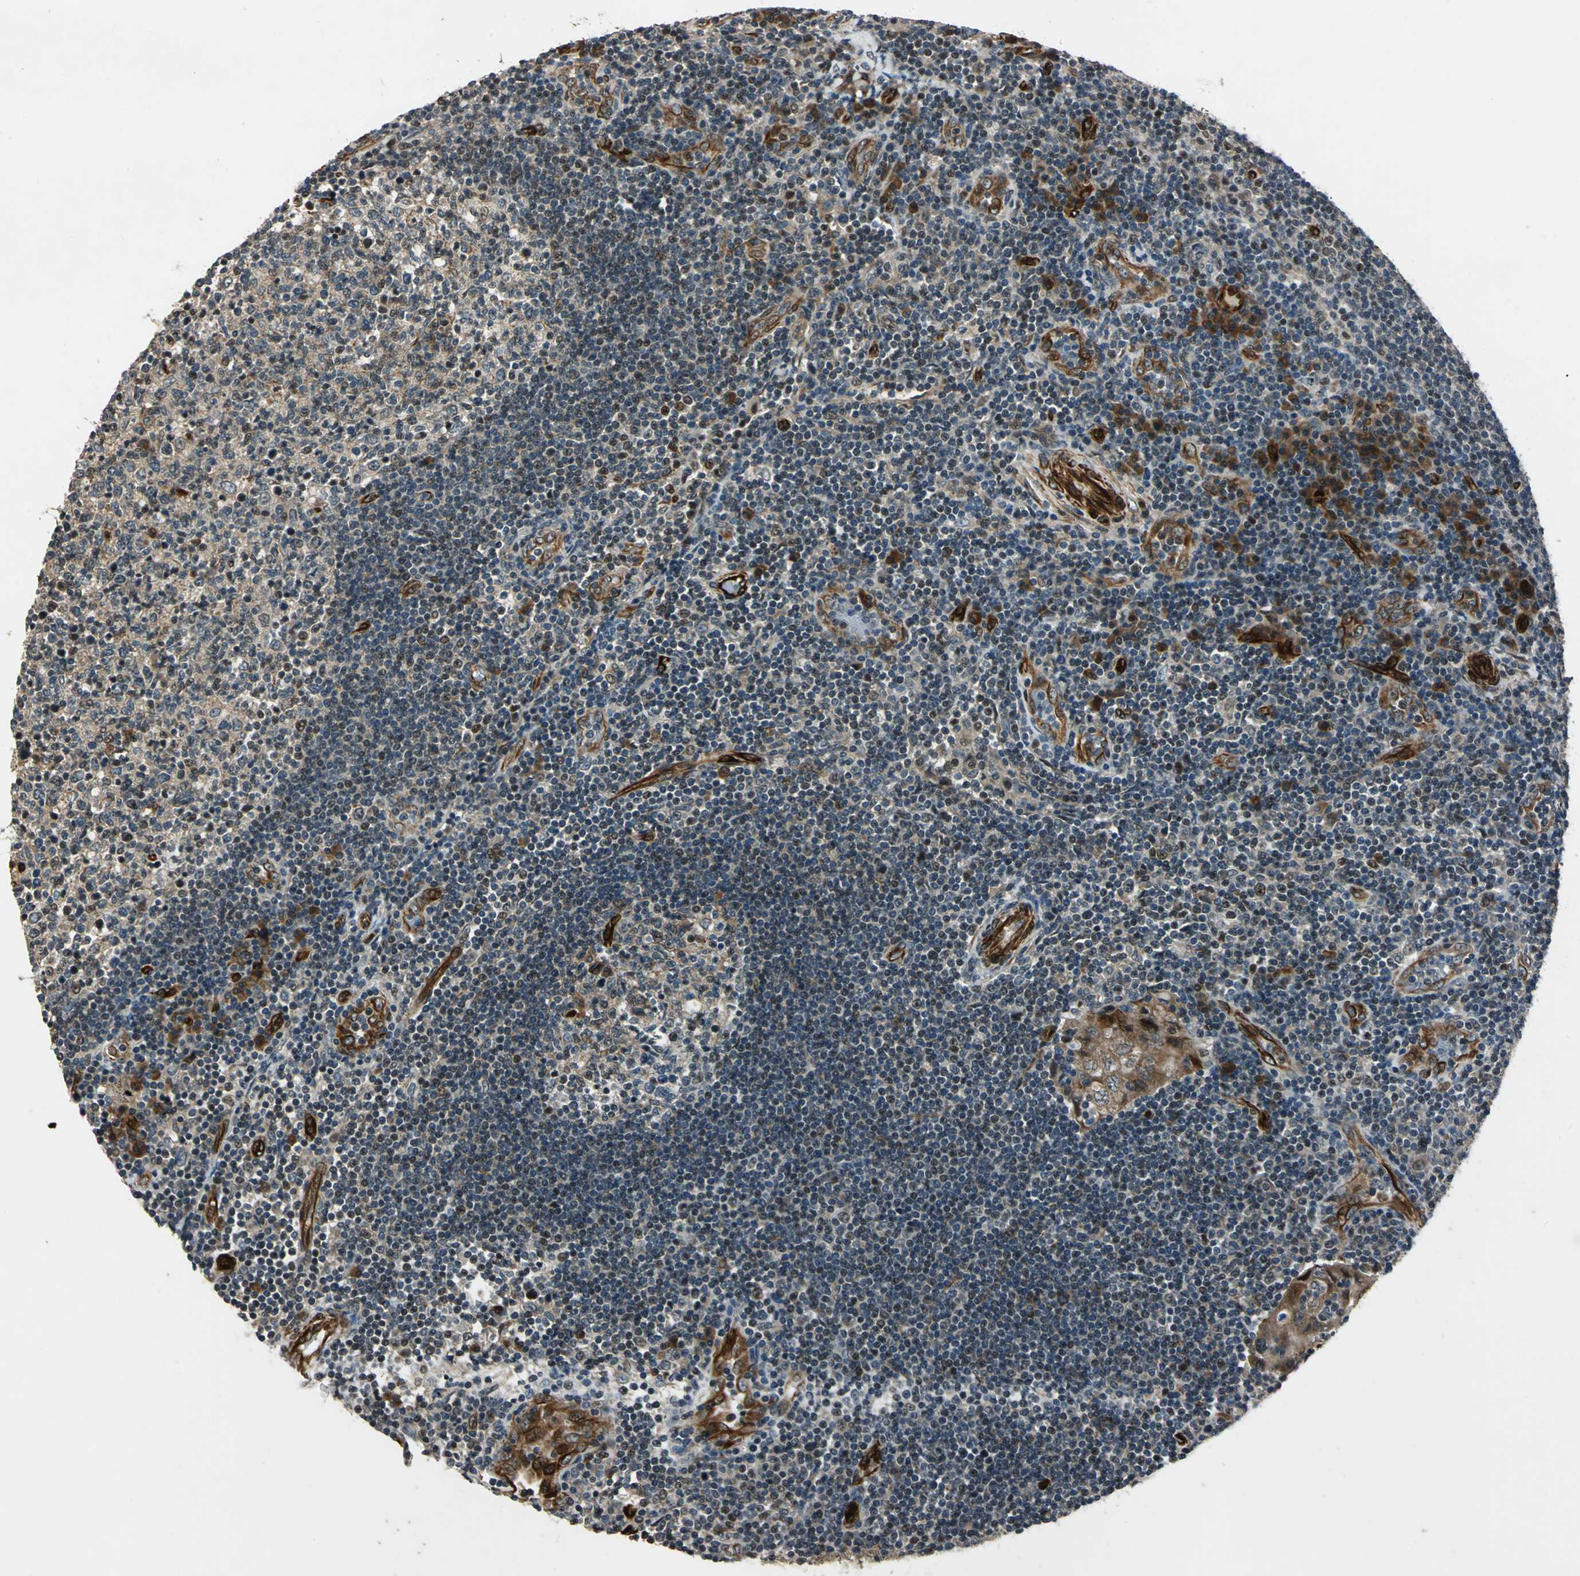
{"staining": {"intensity": "weak", "quantity": "<25%", "location": "cytoplasmic/membranous,nuclear"}, "tissue": "lymph node", "cell_type": "Germinal center cells", "image_type": "normal", "snomed": [{"axis": "morphology", "description": "Normal tissue, NOS"}, {"axis": "morphology", "description": "Squamous cell carcinoma, metastatic, NOS"}, {"axis": "topography", "description": "Lymph node"}], "caption": "Immunohistochemistry (IHC) micrograph of normal human lymph node stained for a protein (brown), which reveals no positivity in germinal center cells.", "gene": "EXD2", "patient": {"sex": "female", "age": 53}}